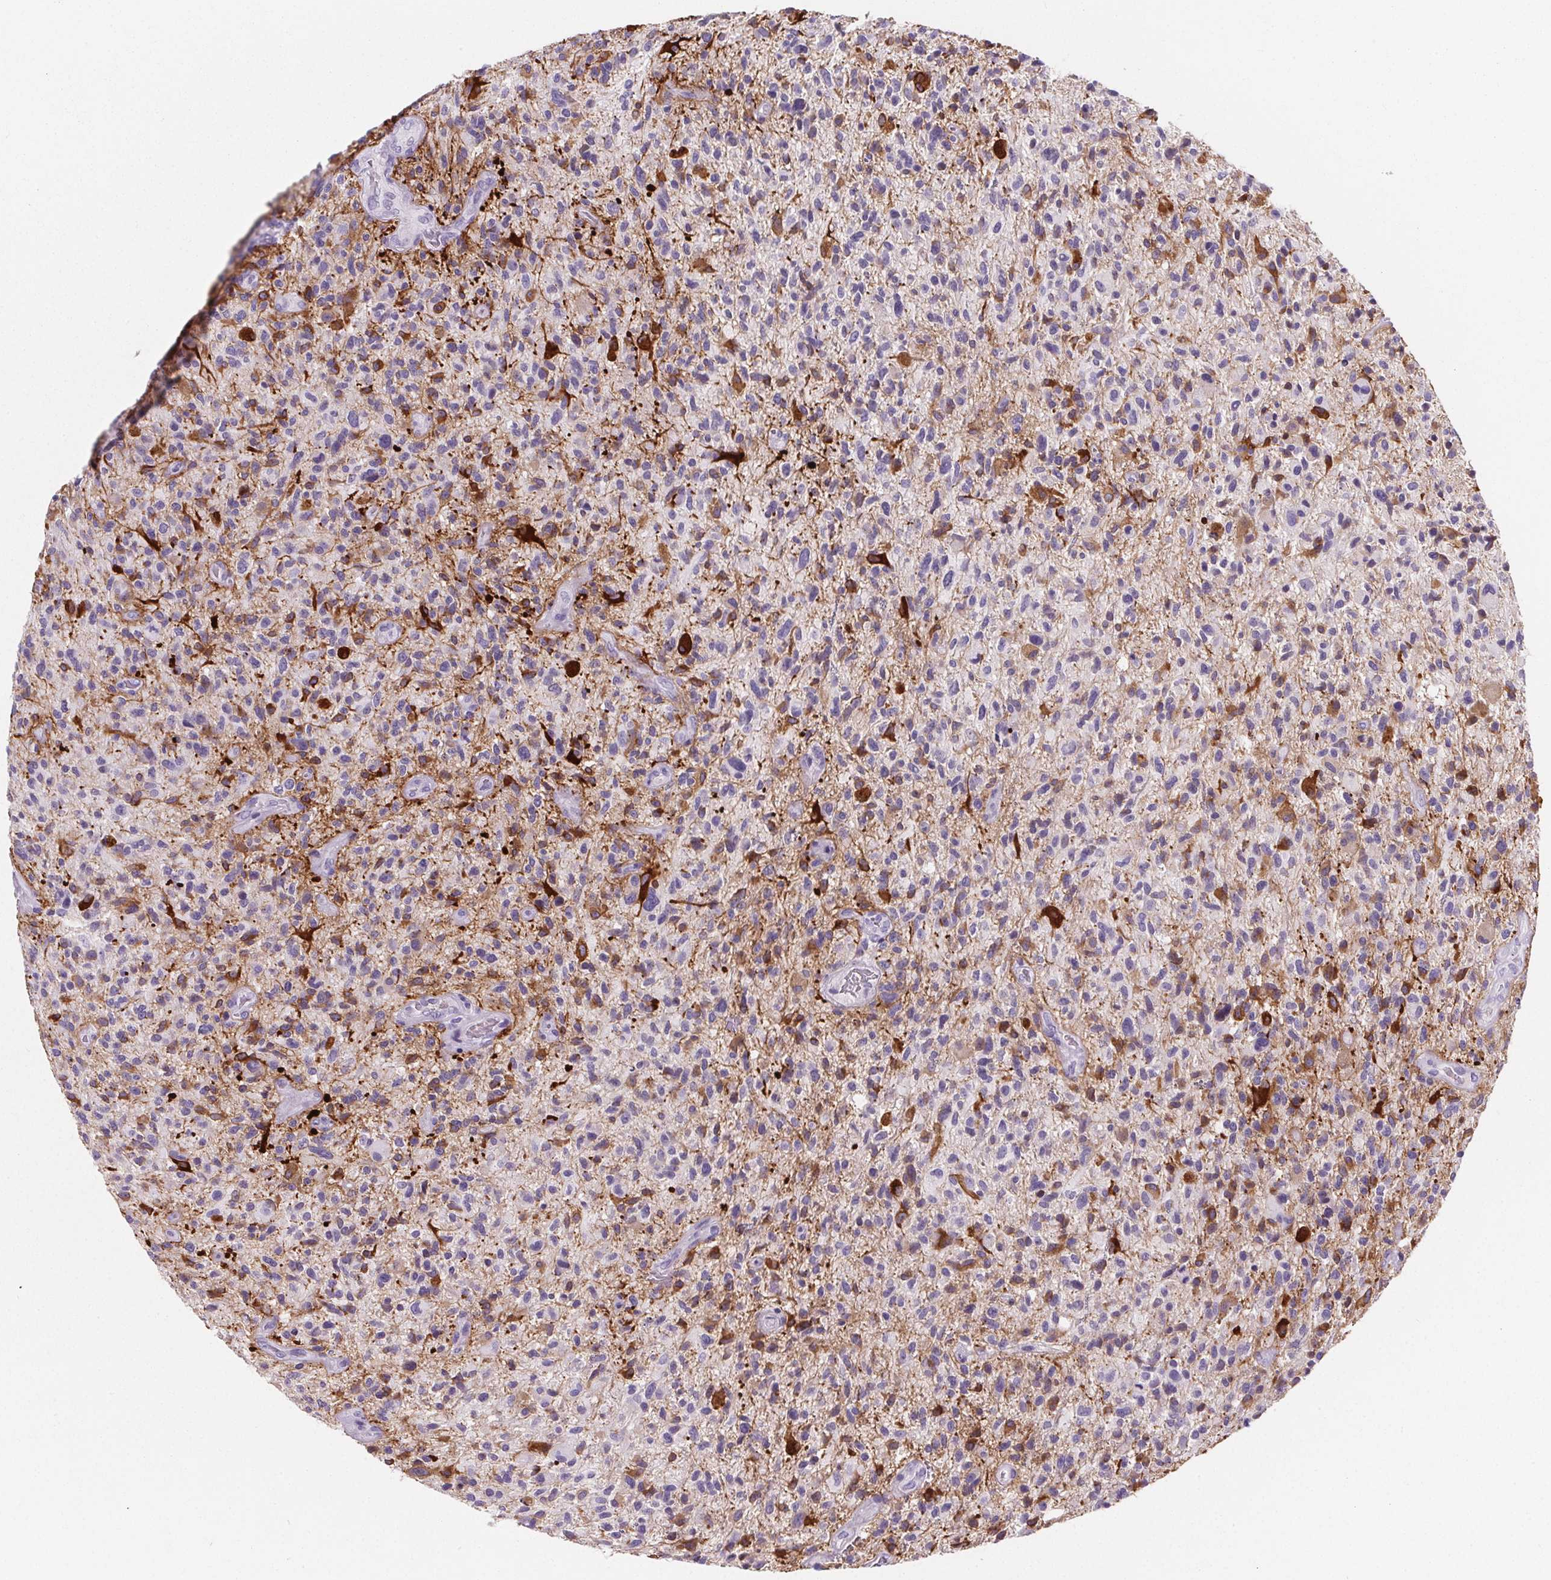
{"staining": {"intensity": "negative", "quantity": "none", "location": "none"}, "tissue": "glioma", "cell_type": "Tumor cells", "image_type": "cancer", "snomed": [{"axis": "morphology", "description": "Glioma, malignant, High grade"}, {"axis": "topography", "description": "Brain"}], "caption": "Immunohistochemical staining of human malignant high-grade glioma demonstrates no significant positivity in tumor cells.", "gene": "ADRB1", "patient": {"sex": "male", "age": 47}}